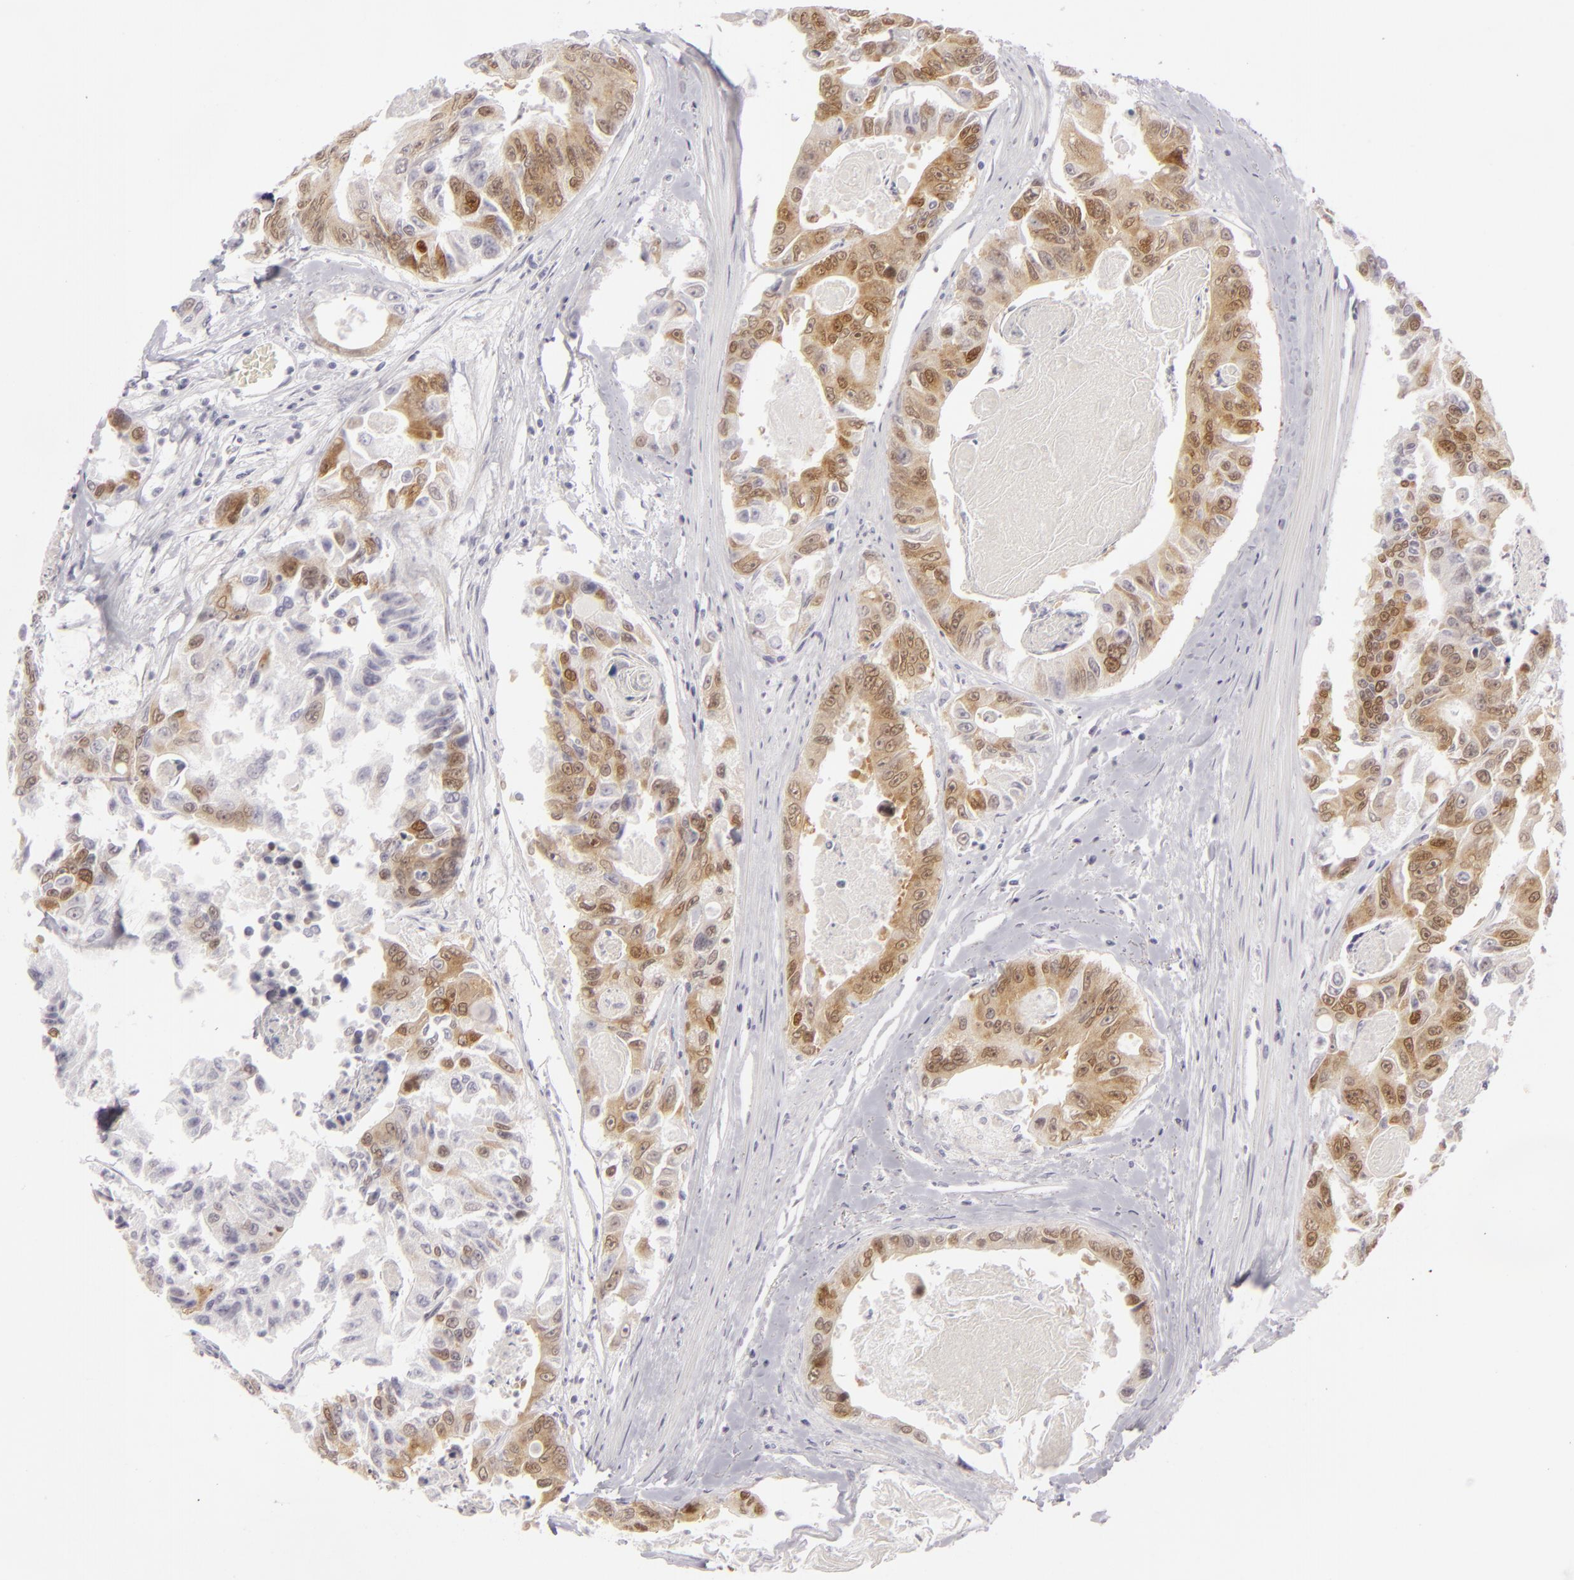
{"staining": {"intensity": "strong", "quantity": ">75%", "location": "cytoplasmic/membranous,nuclear"}, "tissue": "colorectal cancer", "cell_type": "Tumor cells", "image_type": "cancer", "snomed": [{"axis": "morphology", "description": "Adenocarcinoma, NOS"}, {"axis": "topography", "description": "Colon"}], "caption": "Colorectal adenocarcinoma tissue reveals strong cytoplasmic/membranous and nuclear positivity in approximately >75% of tumor cells, visualized by immunohistochemistry. Immunohistochemistry (ihc) stains the protein in brown and the nuclei are stained blue.", "gene": "CDX2", "patient": {"sex": "female", "age": 86}}